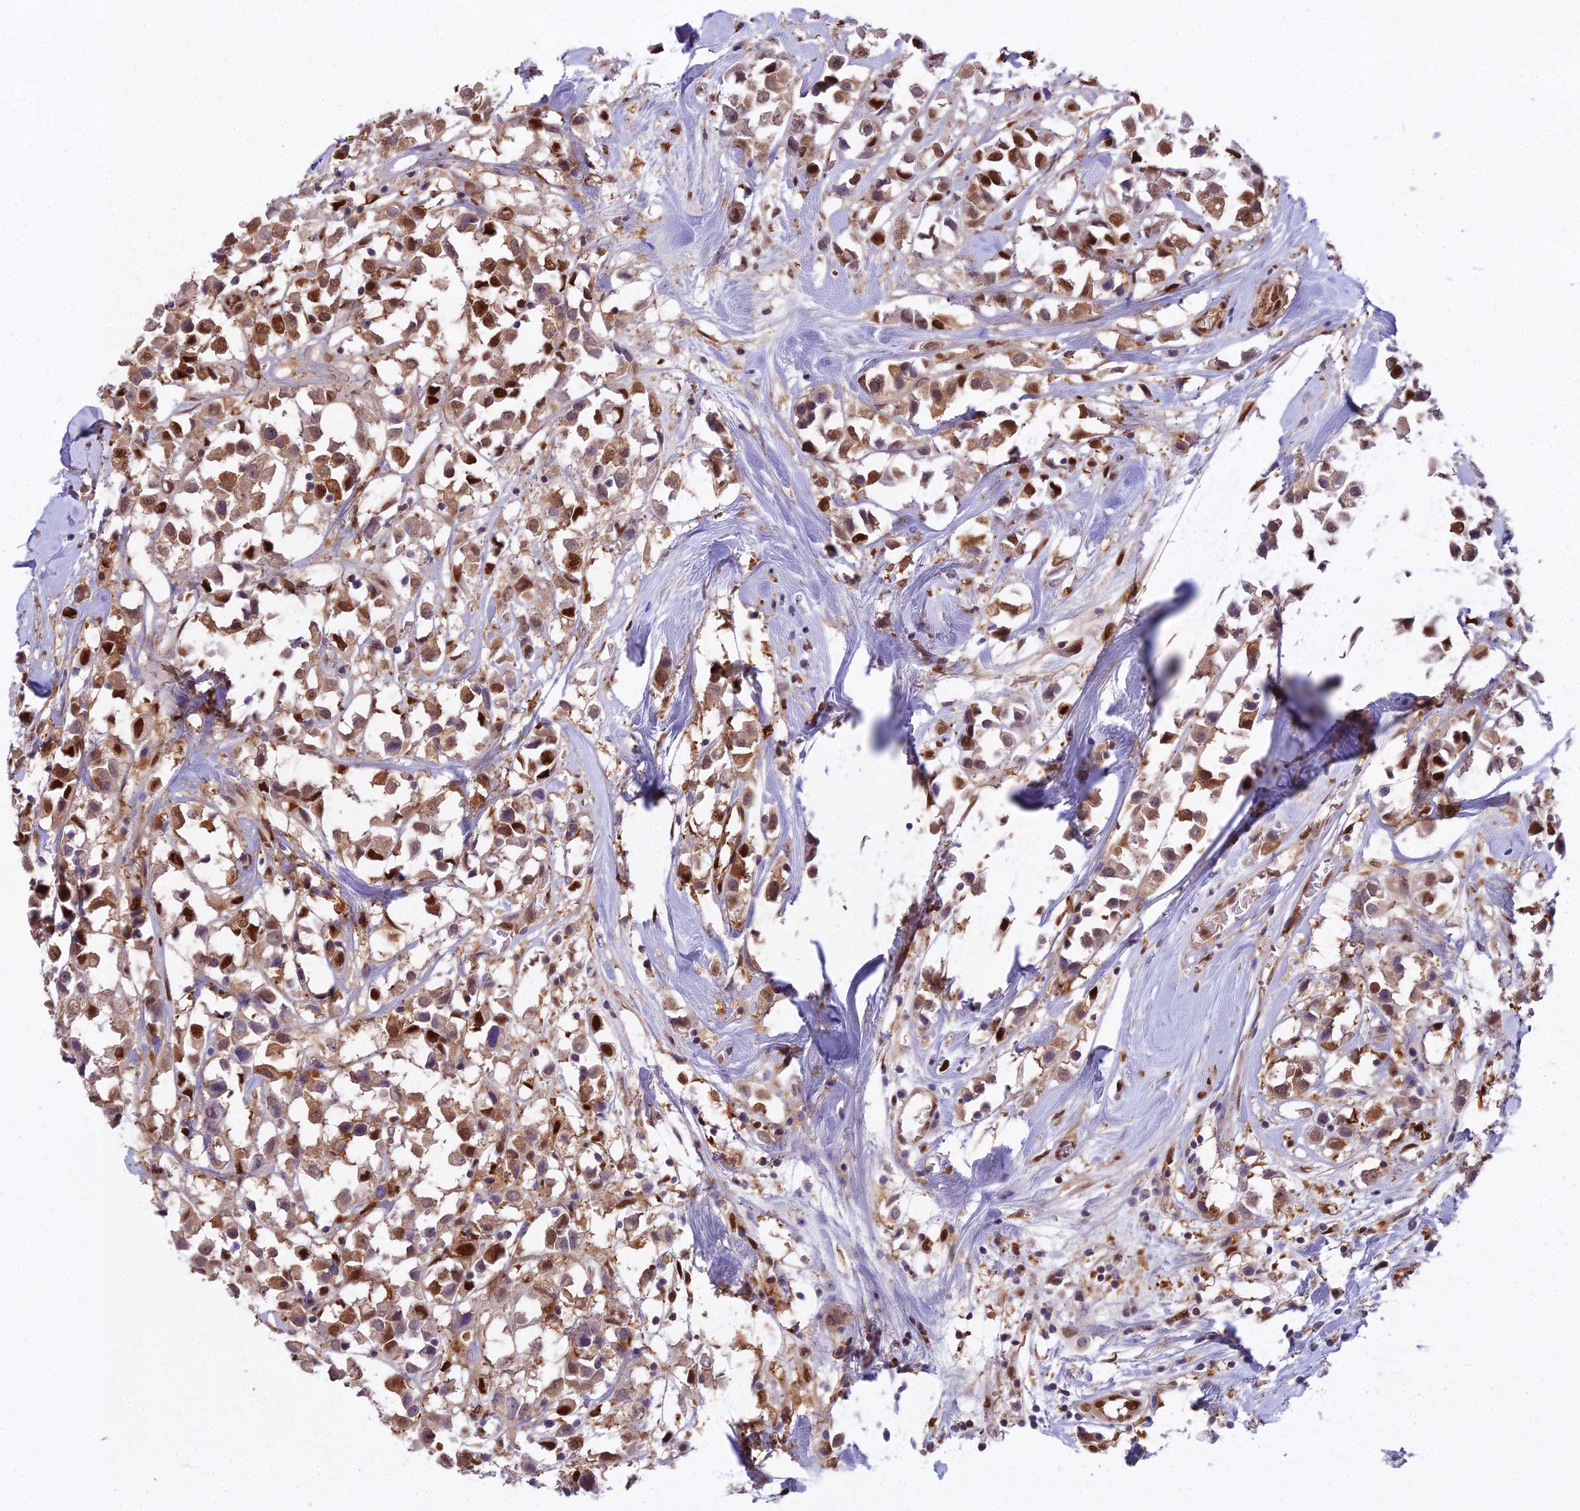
{"staining": {"intensity": "strong", "quantity": ">75%", "location": "cytoplasmic/membranous,nuclear"}, "tissue": "breast cancer", "cell_type": "Tumor cells", "image_type": "cancer", "snomed": [{"axis": "morphology", "description": "Duct carcinoma"}, {"axis": "topography", "description": "Breast"}], "caption": "Immunohistochemistry (IHC) of human breast invasive ductal carcinoma shows high levels of strong cytoplasmic/membranous and nuclear expression in about >75% of tumor cells.", "gene": "NPEPL1", "patient": {"sex": "female", "age": 61}}